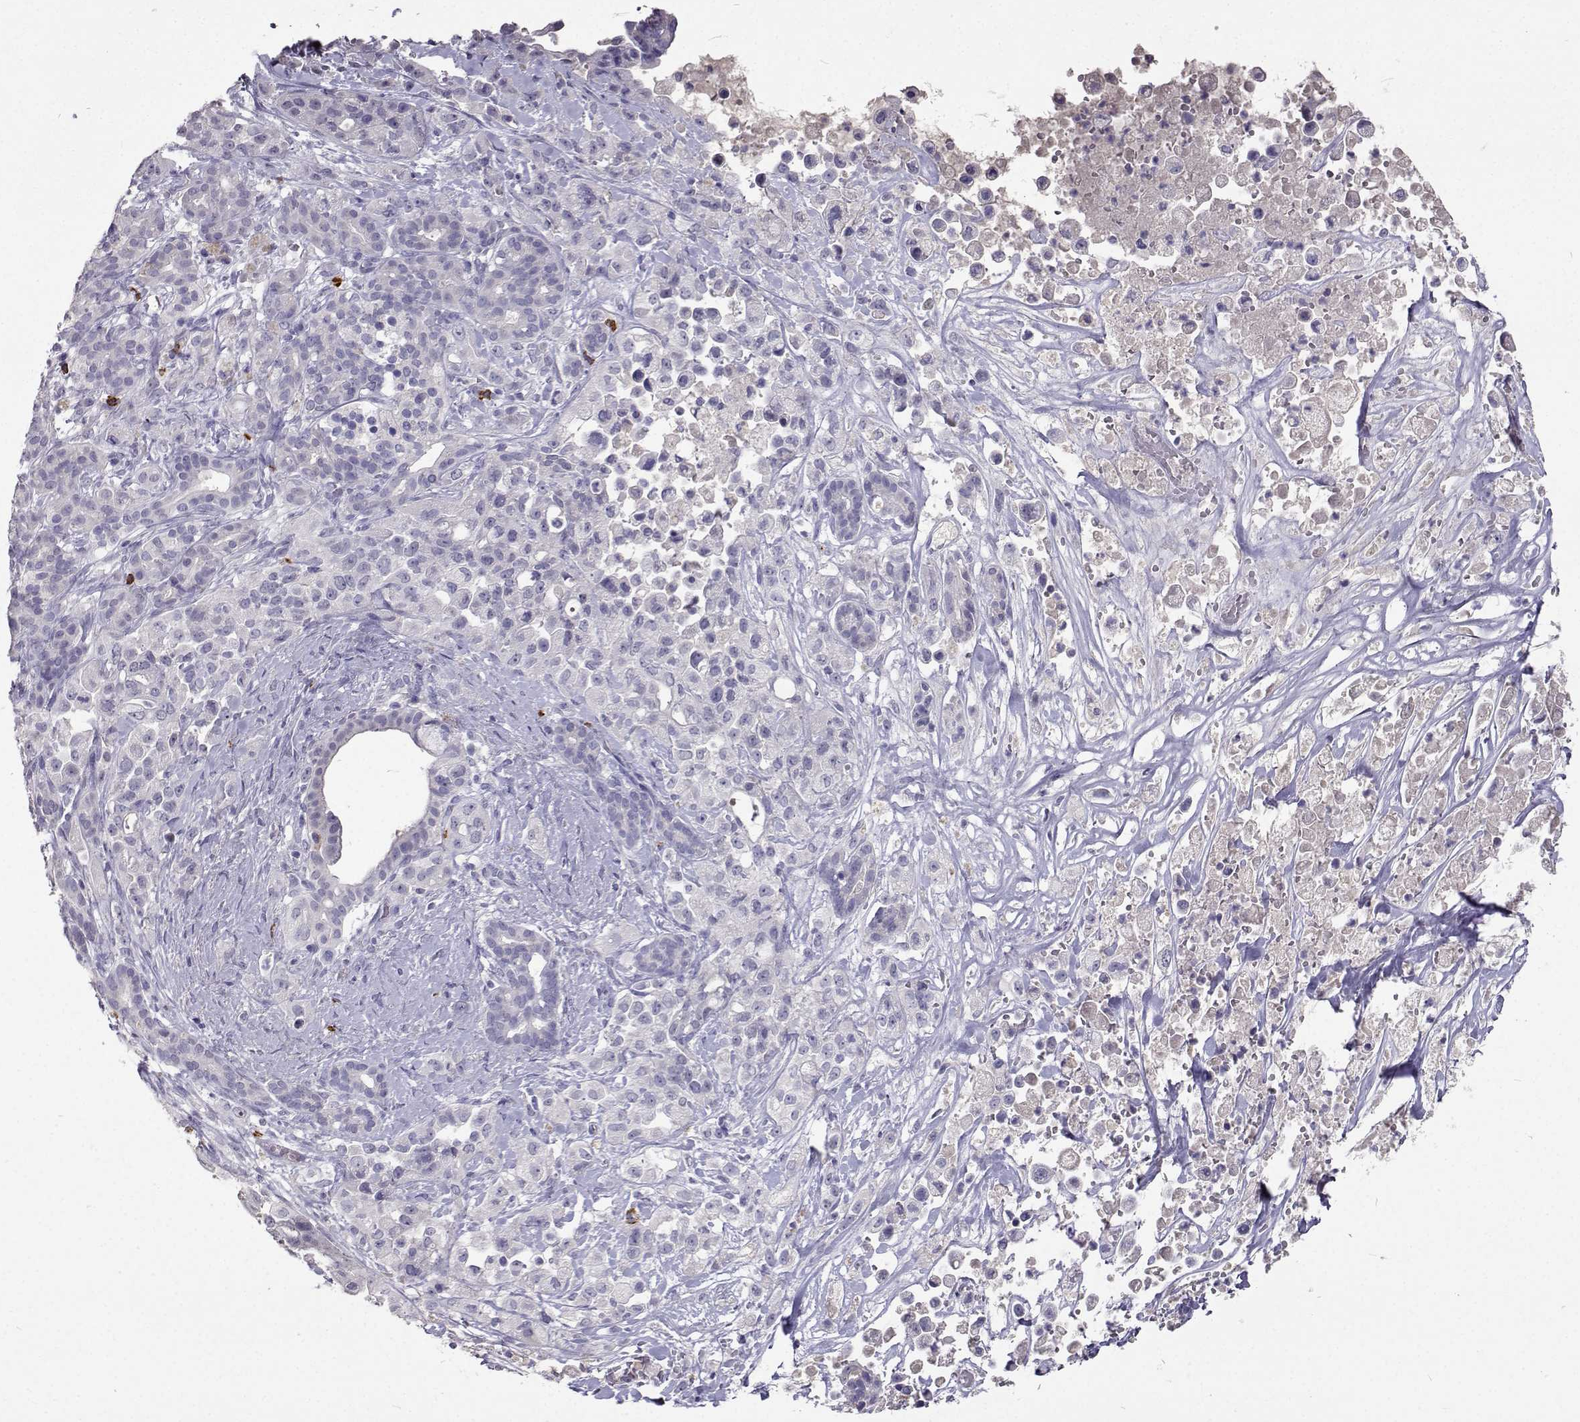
{"staining": {"intensity": "negative", "quantity": "none", "location": "none"}, "tissue": "pancreatic cancer", "cell_type": "Tumor cells", "image_type": "cancer", "snomed": [{"axis": "morphology", "description": "Adenocarcinoma, NOS"}, {"axis": "topography", "description": "Pancreas"}], "caption": "Tumor cells show no significant positivity in pancreatic cancer (adenocarcinoma).", "gene": "CFAP44", "patient": {"sex": "male", "age": 44}}